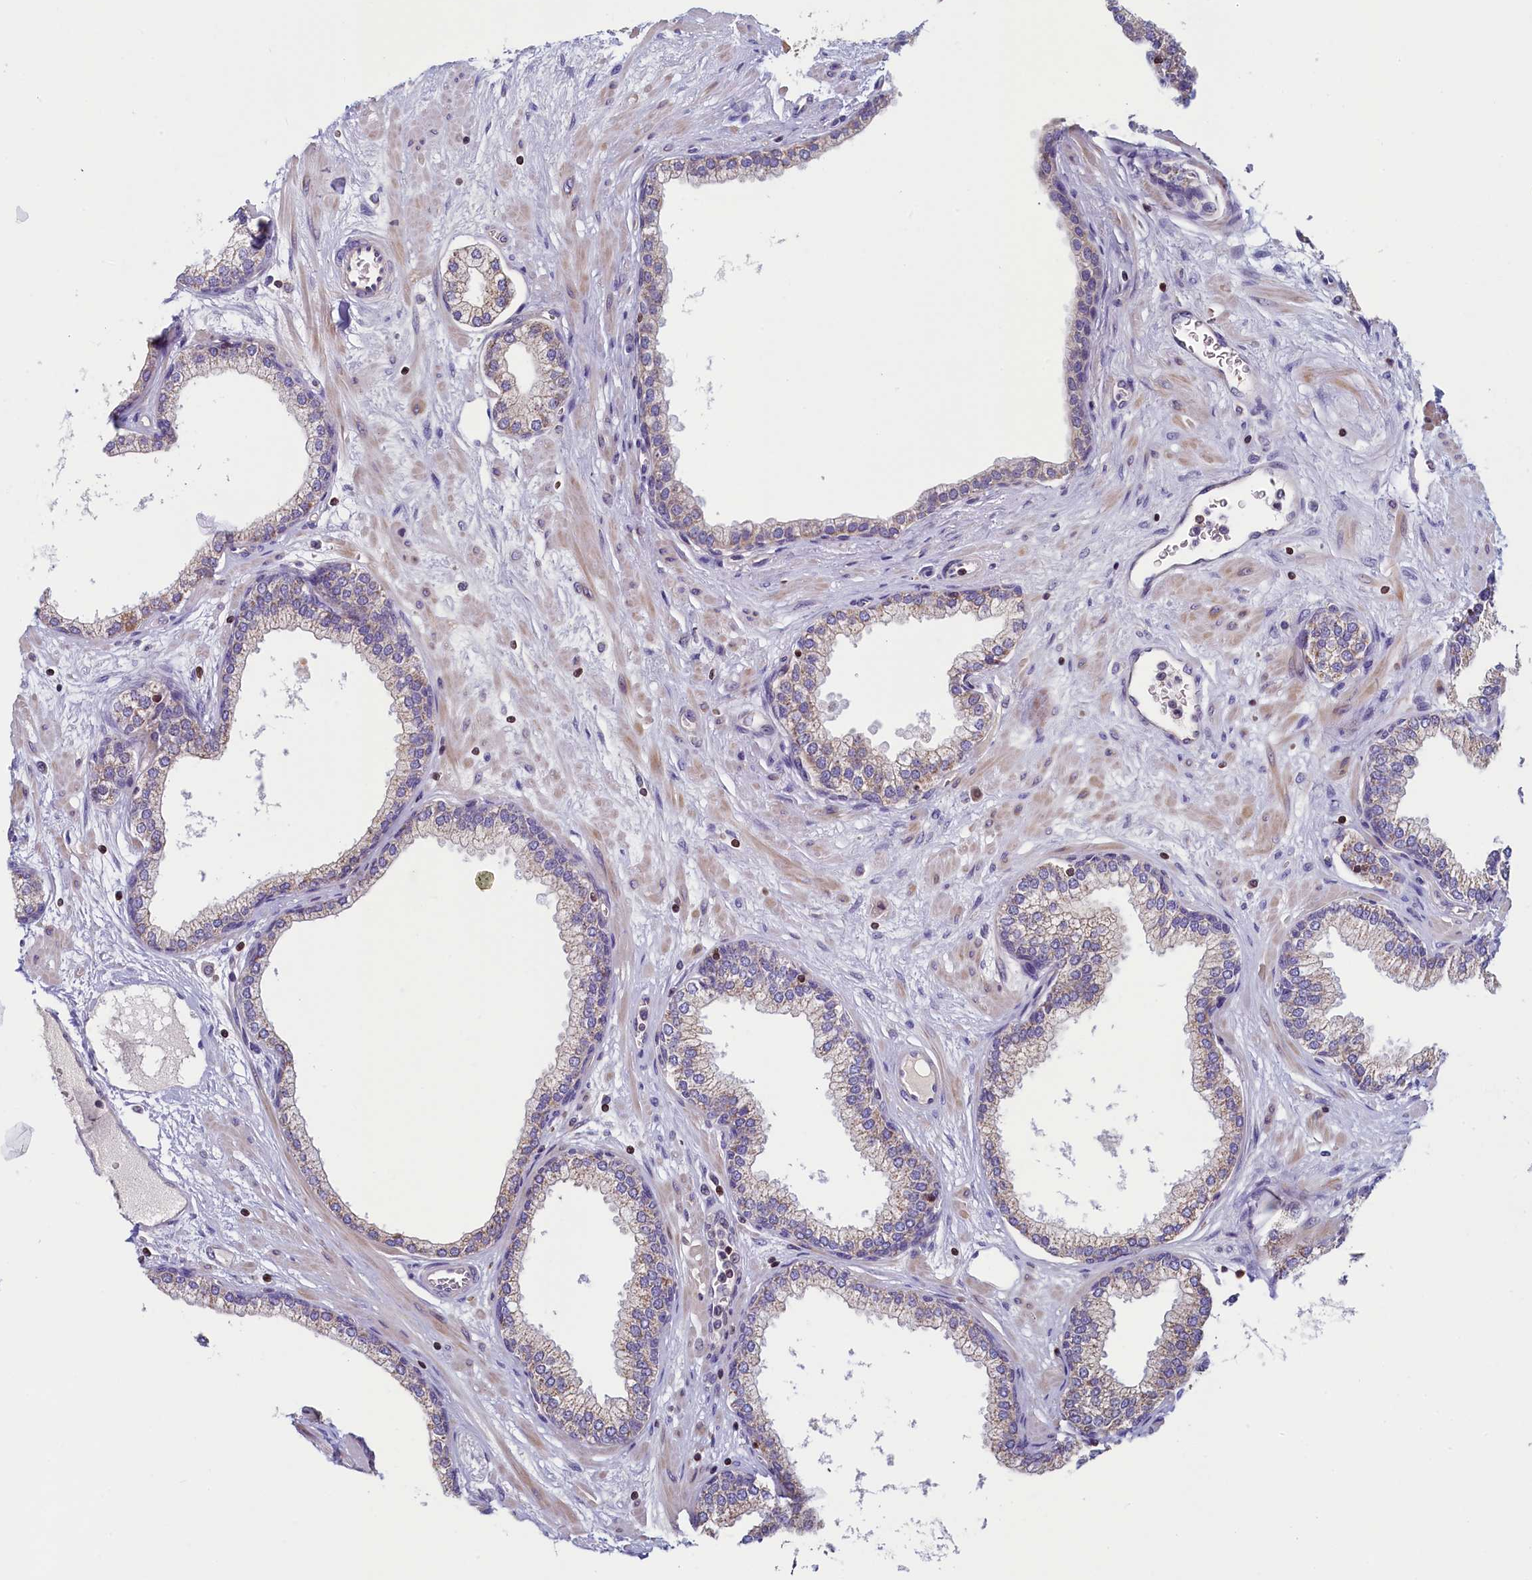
{"staining": {"intensity": "weak", "quantity": "25%-75%", "location": "cytoplasmic/membranous"}, "tissue": "prostate", "cell_type": "Glandular cells", "image_type": "normal", "snomed": [{"axis": "morphology", "description": "Normal tissue, NOS"}, {"axis": "morphology", "description": "Urothelial carcinoma, Low grade"}, {"axis": "topography", "description": "Urinary bladder"}, {"axis": "topography", "description": "Prostate"}], "caption": "Protein expression analysis of normal prostate demonstrates weak cytoplasmic/membranous positivity in approximately 25%-75% of glandular cells.", "gene": "TRAF3IP3", "patient": {"sex": "male", "age": 60}}